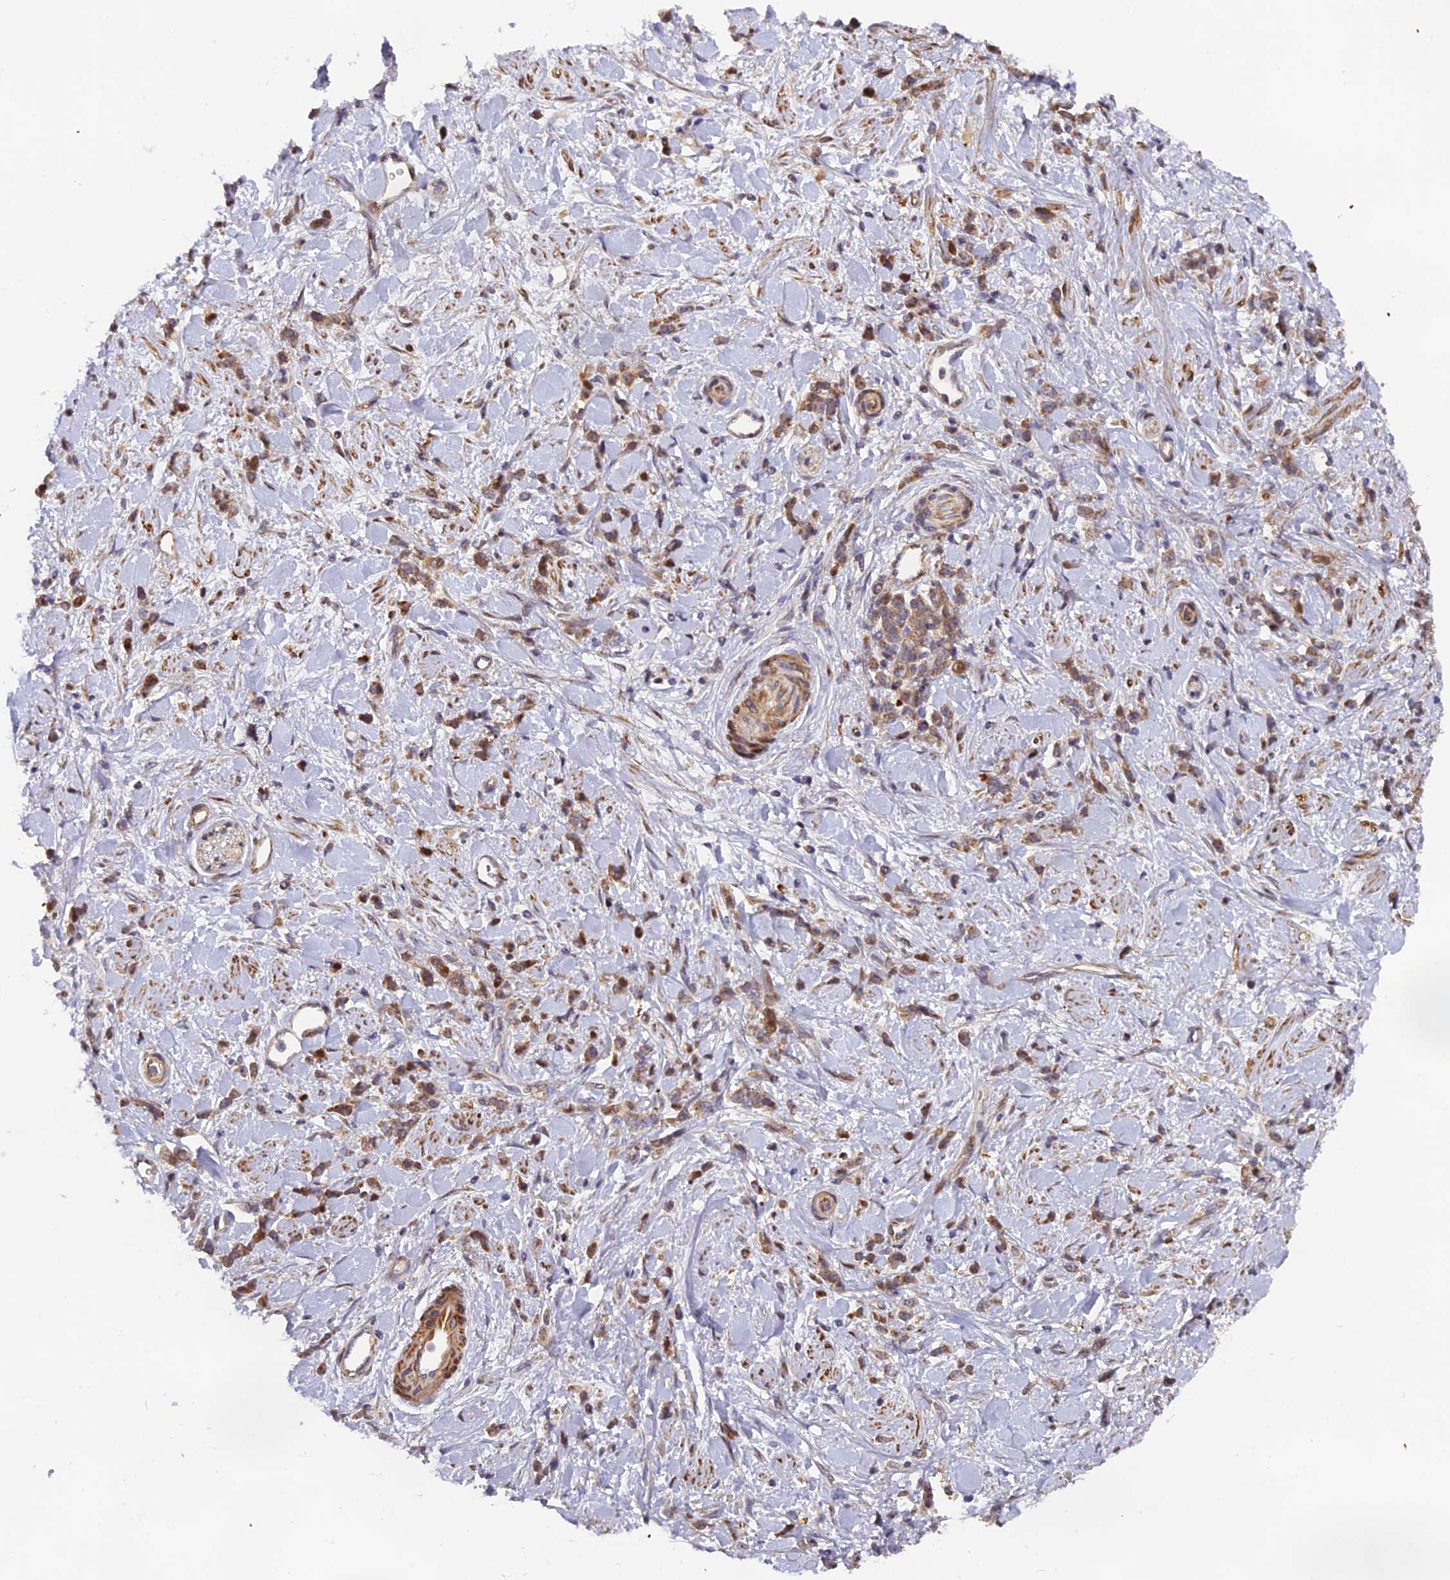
{"staining": {"intensity": "moderate", "quantity": ">75%", "location": "cytoplasmic/membranous"}, "tissue": "stomach cancer", "cell_type": "Tumor cells", "image_type": "cancer", "snomed": [{"axis": "morphology", "description": "Adenocarcinoma, NOS"}, {"axis": "topography", "description": "Stomach"}], "caption": "This image shows stomach cancer (adenocarcinoma) stained with immunohistochemistry to label a protein in brown. The cytoplasmic/membranous of tumor cells show moderate positivity for the protein. Nuclei are counter-stained blue.", "gene": "RAB28", "patient": {"sex": "female", "age": 60}}